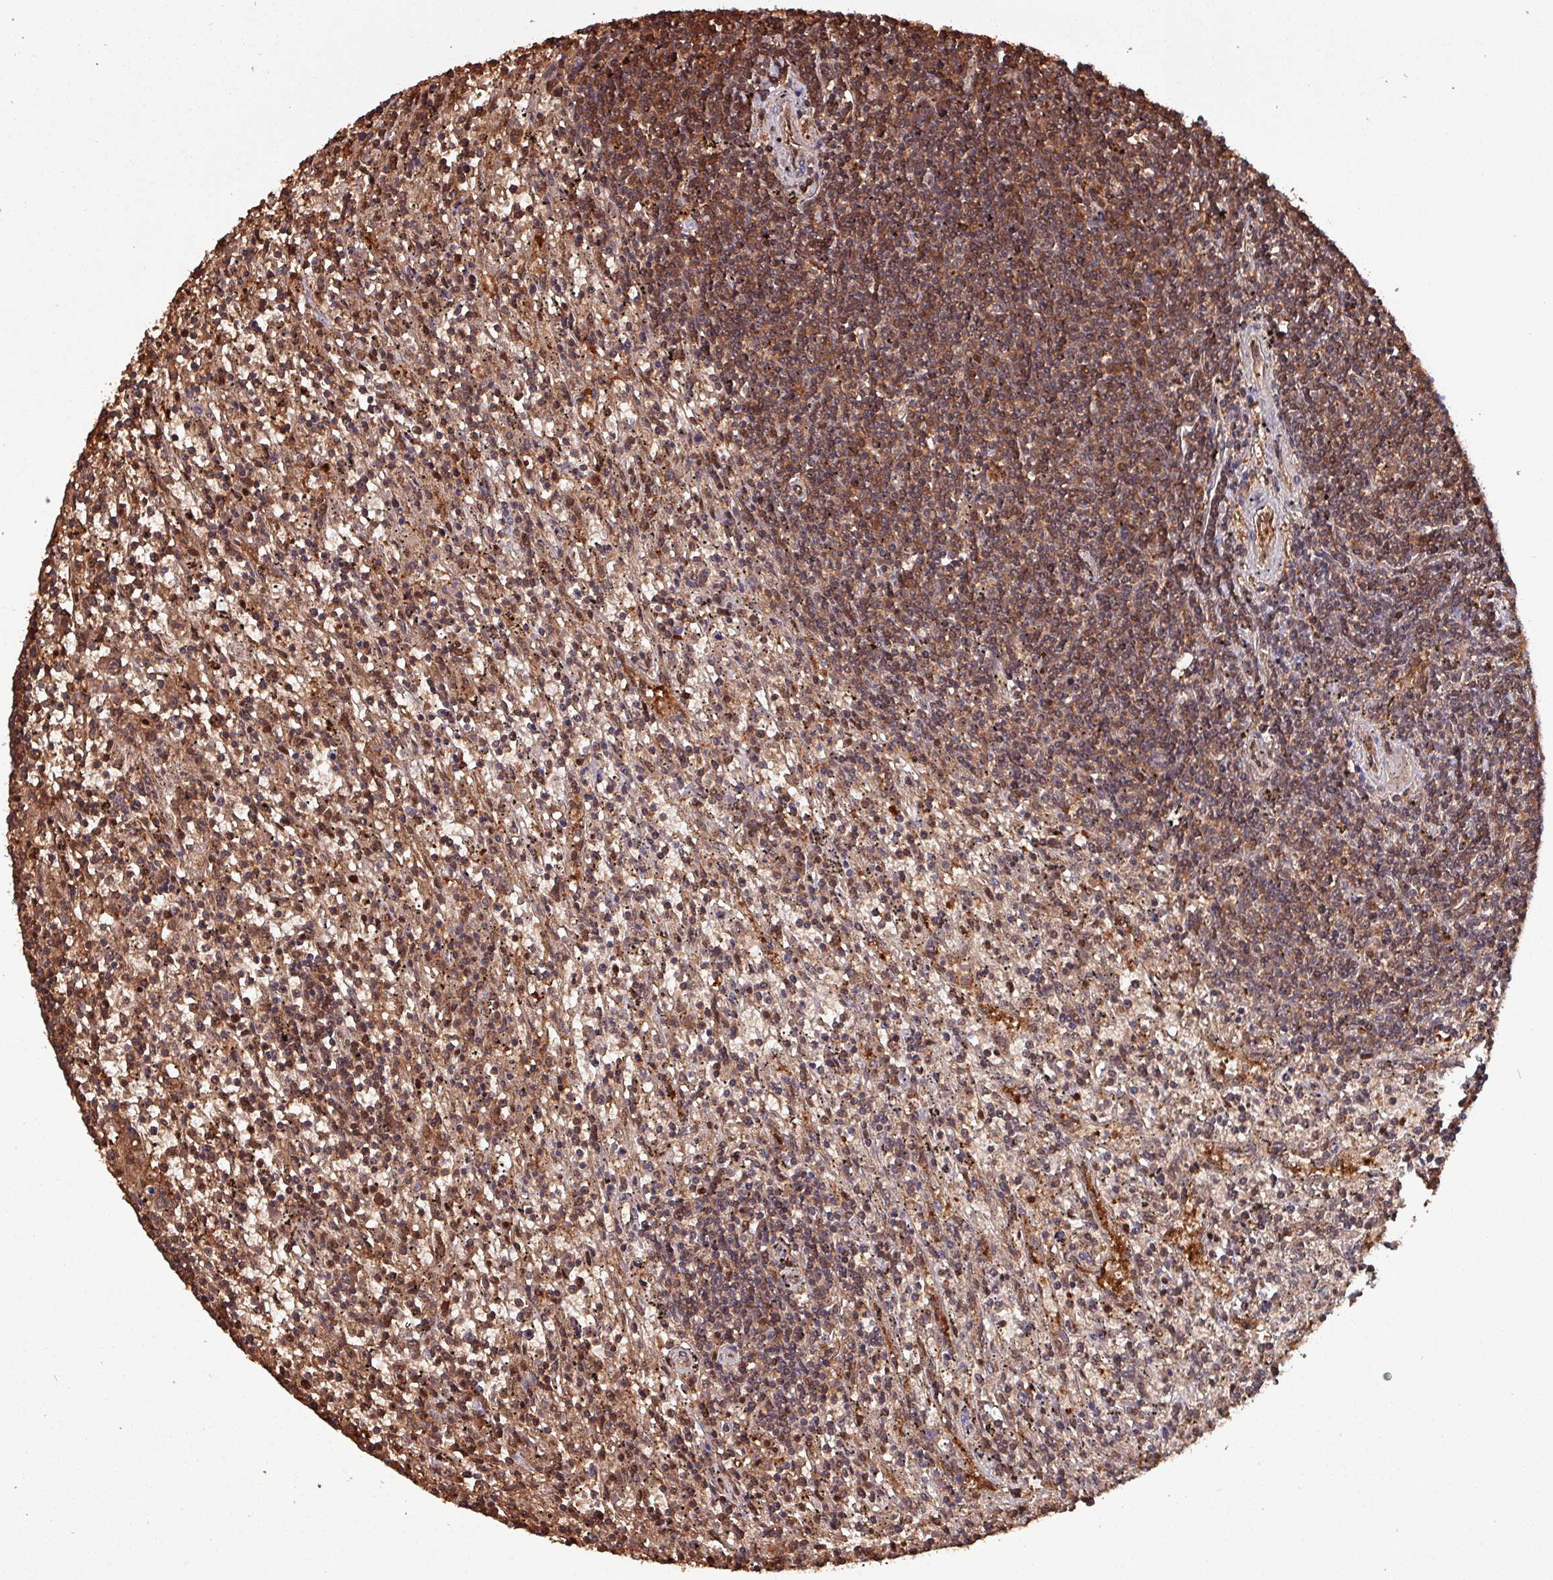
{"staining": {"intensity": "moderate", "quantity": ">75%", "location": "cytoplasmic/membranous,nuclear"}, "tissue": "lymphoma", "cell_type": "Tumor cells", "image_type": "cancer", "snomed": [{"axis": "morphology", "description": "Malignant lymphoma, non-Hodgkin's type, Low grade"}, {"axis": "topography", "description": "Spleen"}], "caption": "High-power microscopy captured an immunohistochemistry (IHC) histopathology image of low-grade malignant lymphoma, non-Hodgkin's type, revealing moderate cytoplasmic/membranous and nuclear positivity in about >75% of tumor cells.", "gene": "PSMB8", "patient": {"sex": "male", "age": 76}}